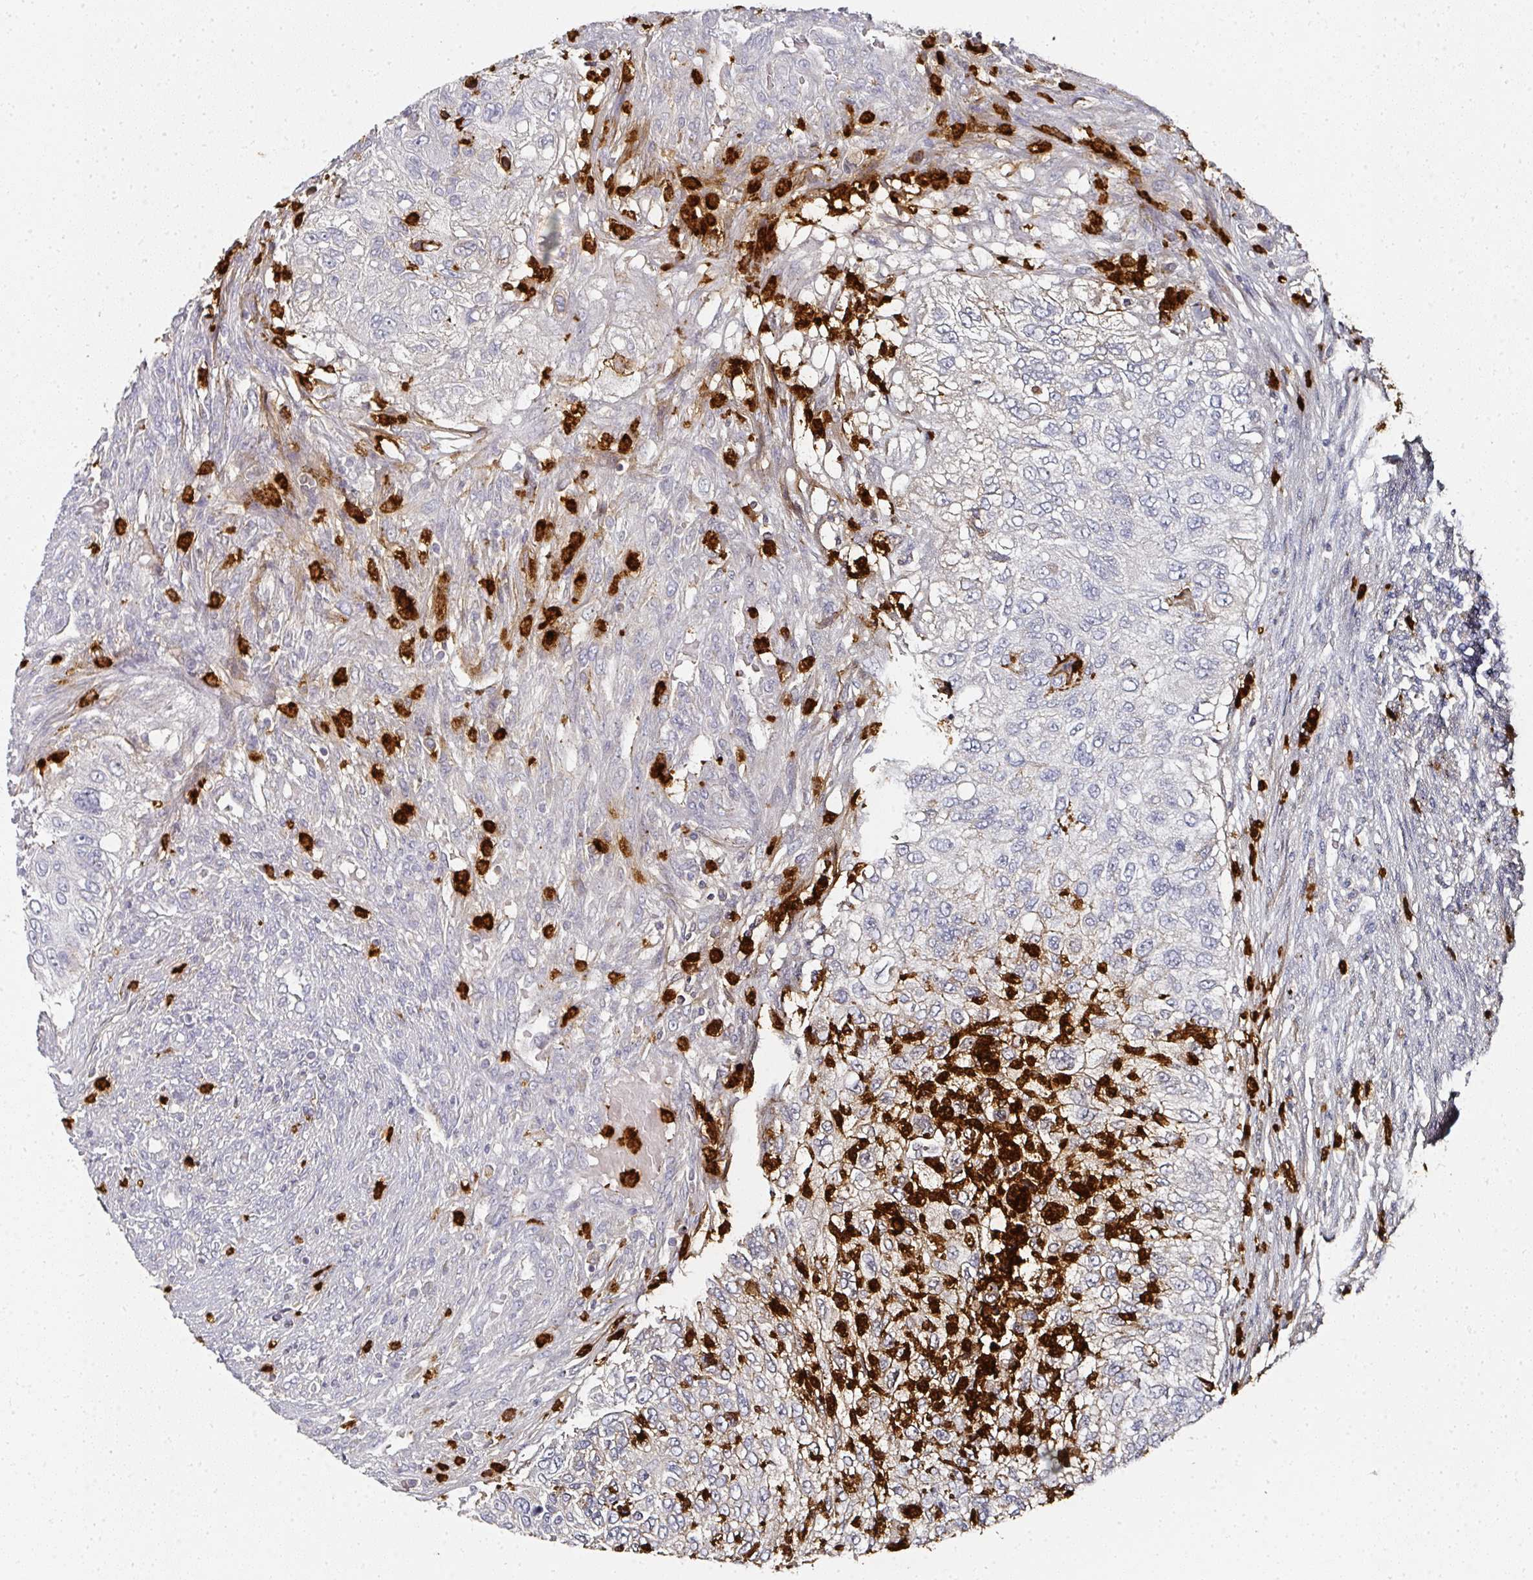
{"staining": {"intensity": "negative", "quantity": "none", "location": "none"}, "tissue": "urothelial cancer", "cell_type": "Tumor cells", "image_type": "cancer", "snomed": [{"axis": "morphology", "description": "Urothelial carcinoma, High grade"}, {"axis": "topography", "description": "Urinary bladder"}], "caption": "Histopathology image shows no significant protein staining in tumor cells of urothelial cancer. (Stains: DAB immunohistochemistry (IHC) with hematoxylin counter stain, Microscopy: brightfield microscopy at high magnification).", "gene": "CAMP", "patient": {"sex": "female", "age": 60}}